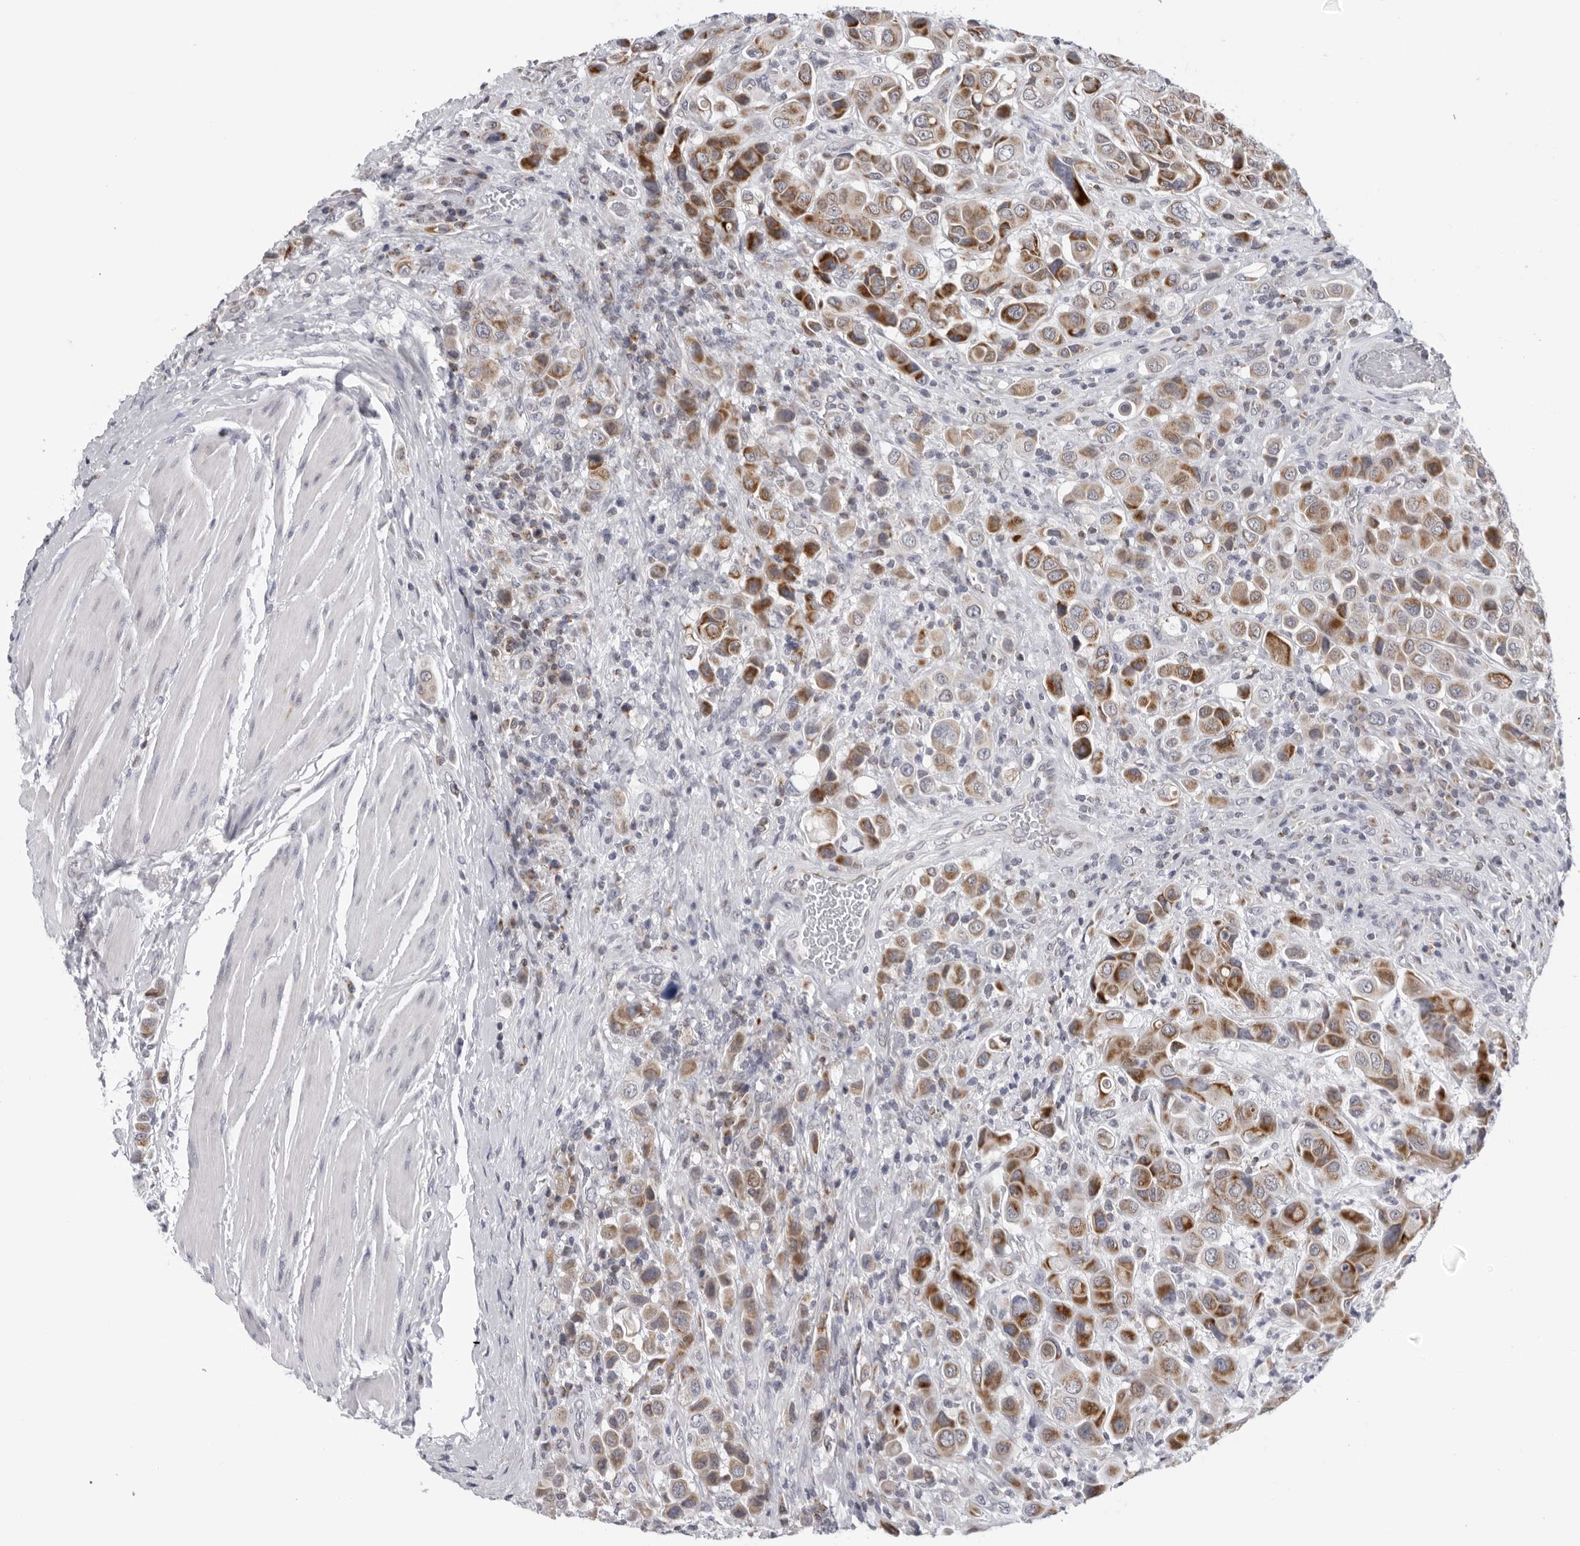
{"staining": {"intensity": "moderate", "quantity": ">75%", "location": "cytoplasmic/membranous"}, "tissue": "urothelial cancer", "cell_type": "Tumor cells", "image_type": "cancer", "snomed": [{"axis": "morphology", "description": "Urothelial carcinoma, High grade"}, {"axis": "topography", "description": "Urinary bladder"}], "caption": "This is a micrograph of immunohistochemistry (IHC) staining of urothelial cancer, which shows moderate expression in the cytoplasmic/membranous of tumor cells.", "gene": "CPT2", "patient": {"sex": "male", "age": 50}}